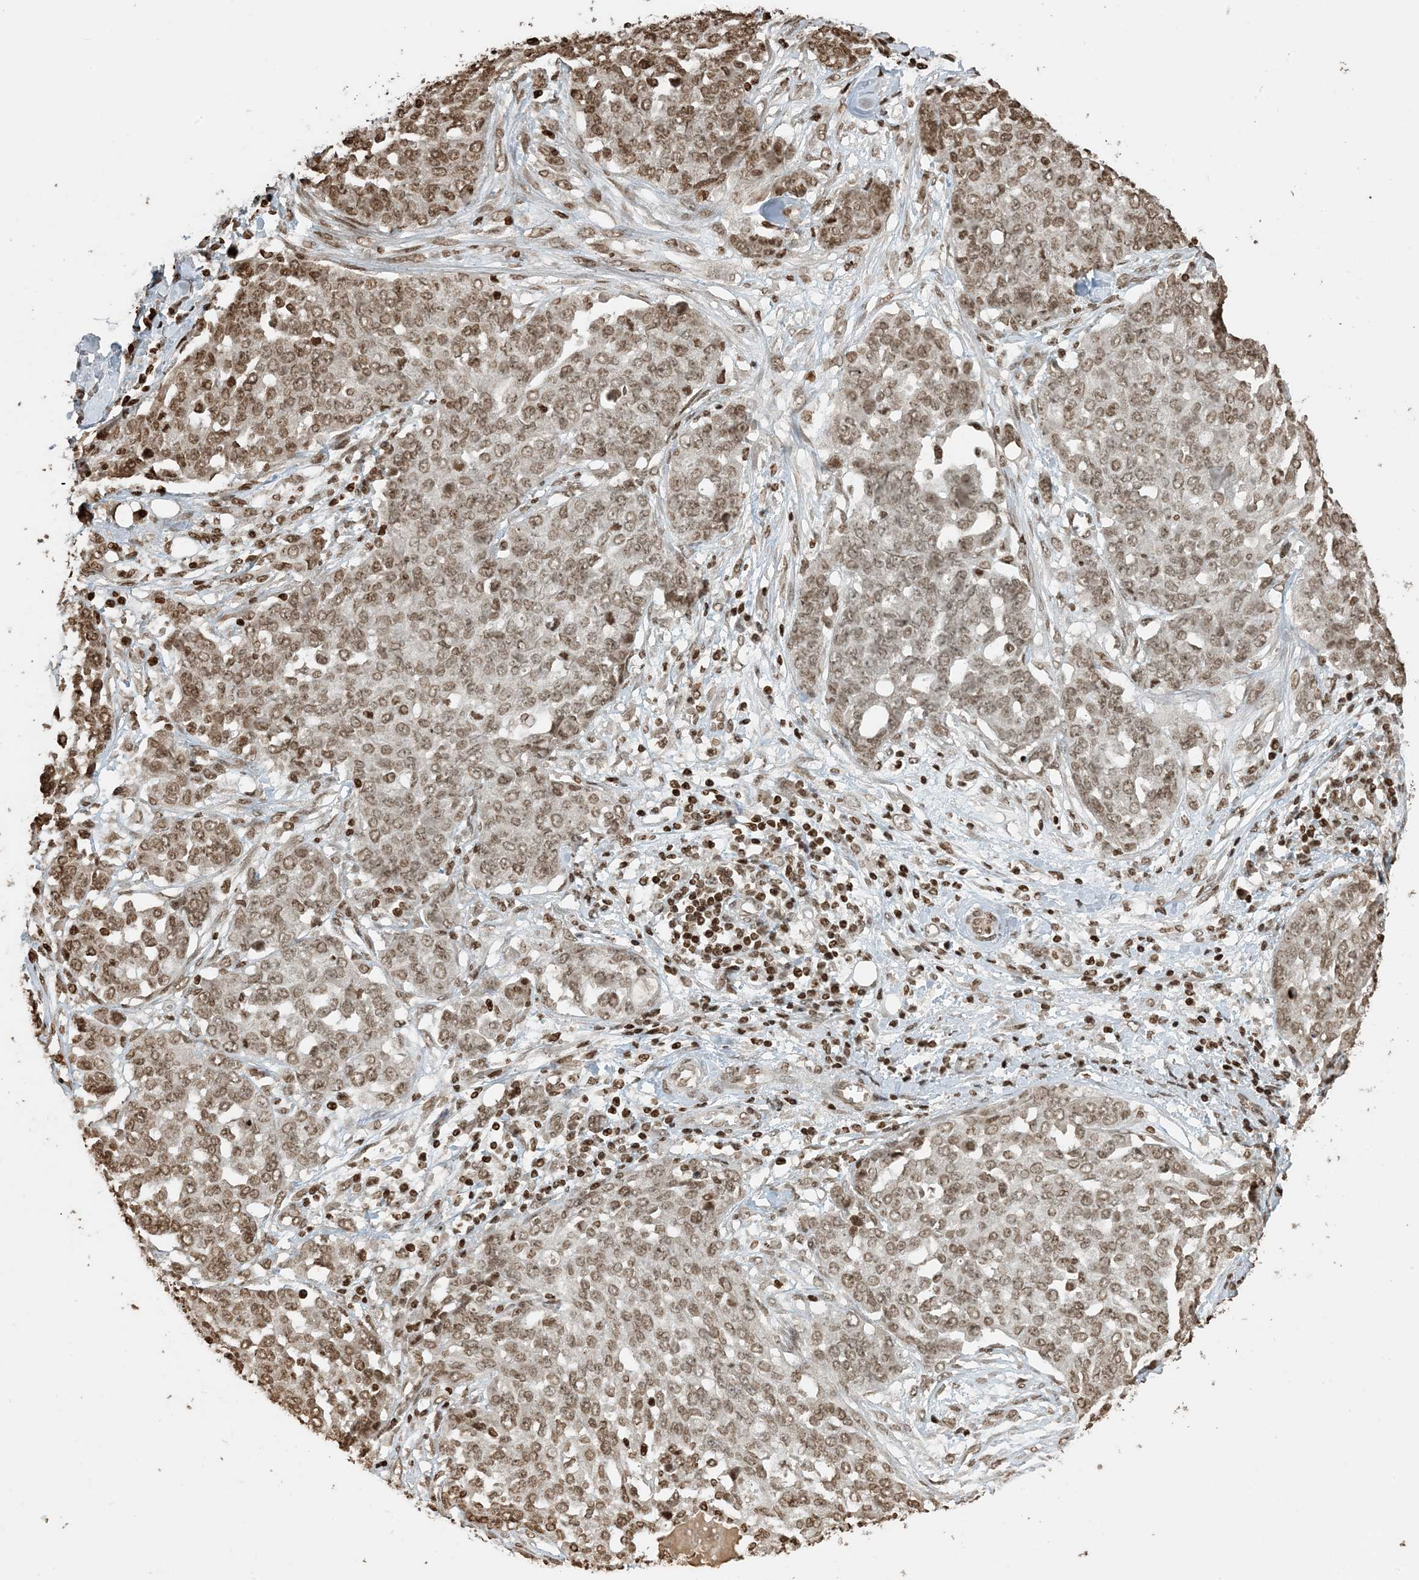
{"staining": {"intensity": "moderate", "quantity": ">75%", "location": "nuclear"}, "tissue": "ovarian cancer", "cell_type": "Tumor cells", "image_type": "cancer", "snomed": [{"axis": "morphology", "description": "Cystadenocarcinoma, serous, NOS"}, {"axis": "topography", "description": "Soft tissue"}, {"axis": "topography", "description": "Ovary"}], "caption": "The histopathology image demonstrates staining of ovarian serous cystadenocarcinoma, revealing moderate nuclear protein staining (brown color) within tumor cells. The protein is stained brown, and the nuclei are stained in blue (DAB (3,3'-diaminobenzidine) IHC with brightfield microscopy, high magnification).", "gene": "H3-3B", "patient": {"sex": "female", "age": 57}}